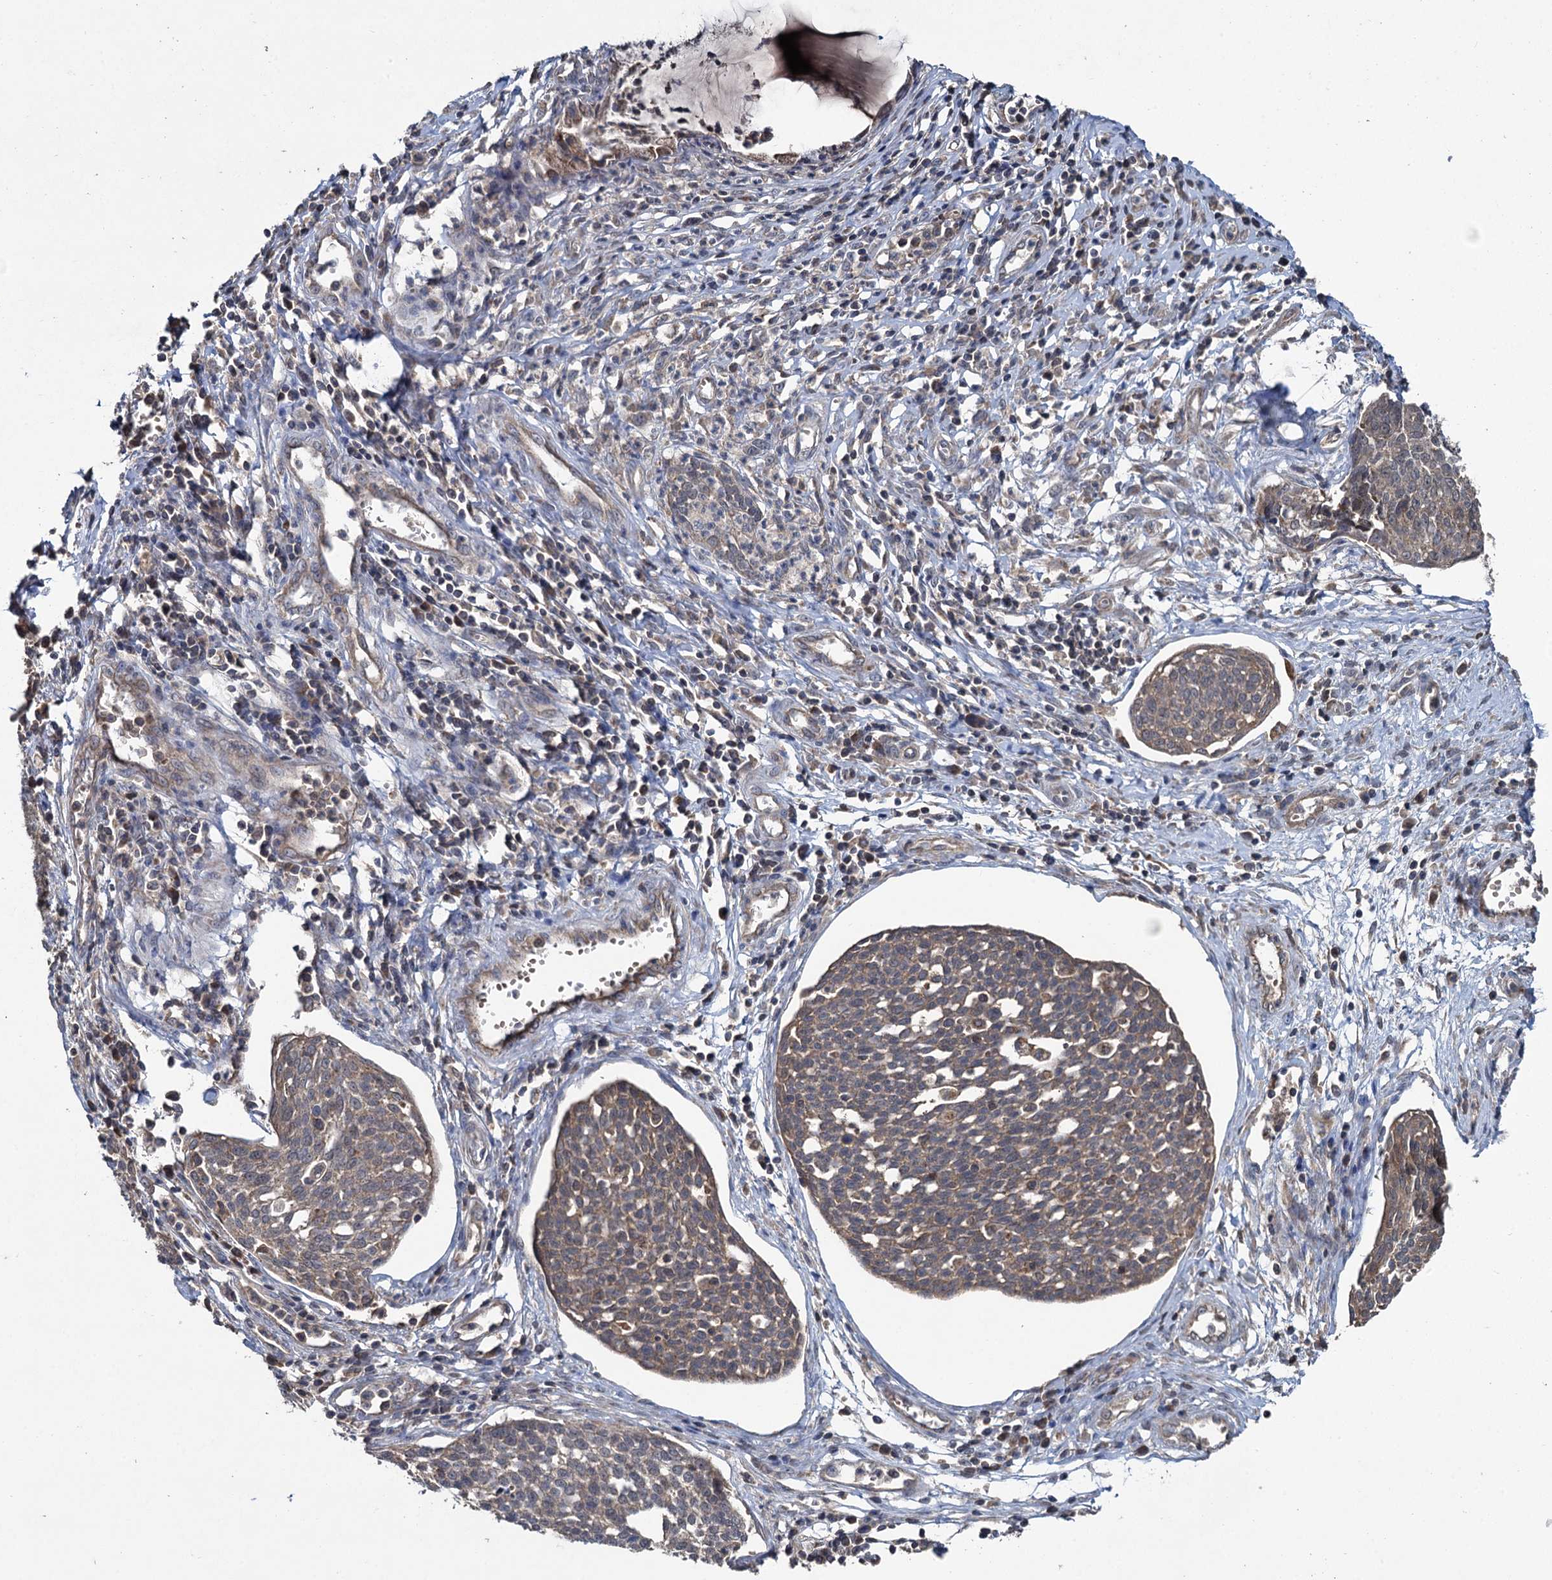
{"staining": {"intensity": "moderate", "quantity": "25%-75%", "location": "cytoplasmic/membranous"}, "tissue": "cervical cancer", "cell_type": "Tumor cells", "image_type": "cancer", "snomed": [{"axis": "morphology", "description": "Squamous cell carcinoma, NOS"}, {"axis": "topography", "description": "Cervix"}], "caption": "The micrograph reveals a brown stain indicating the presence of a protein in the cytoplasmic/membranous of tumor cells in squamous cell carcinoma (cervical). The protein is shown in brown color, while the nuclei are stained blue.", "gene": "METTL4", "patient": {"sex": "female", "age": 34}}